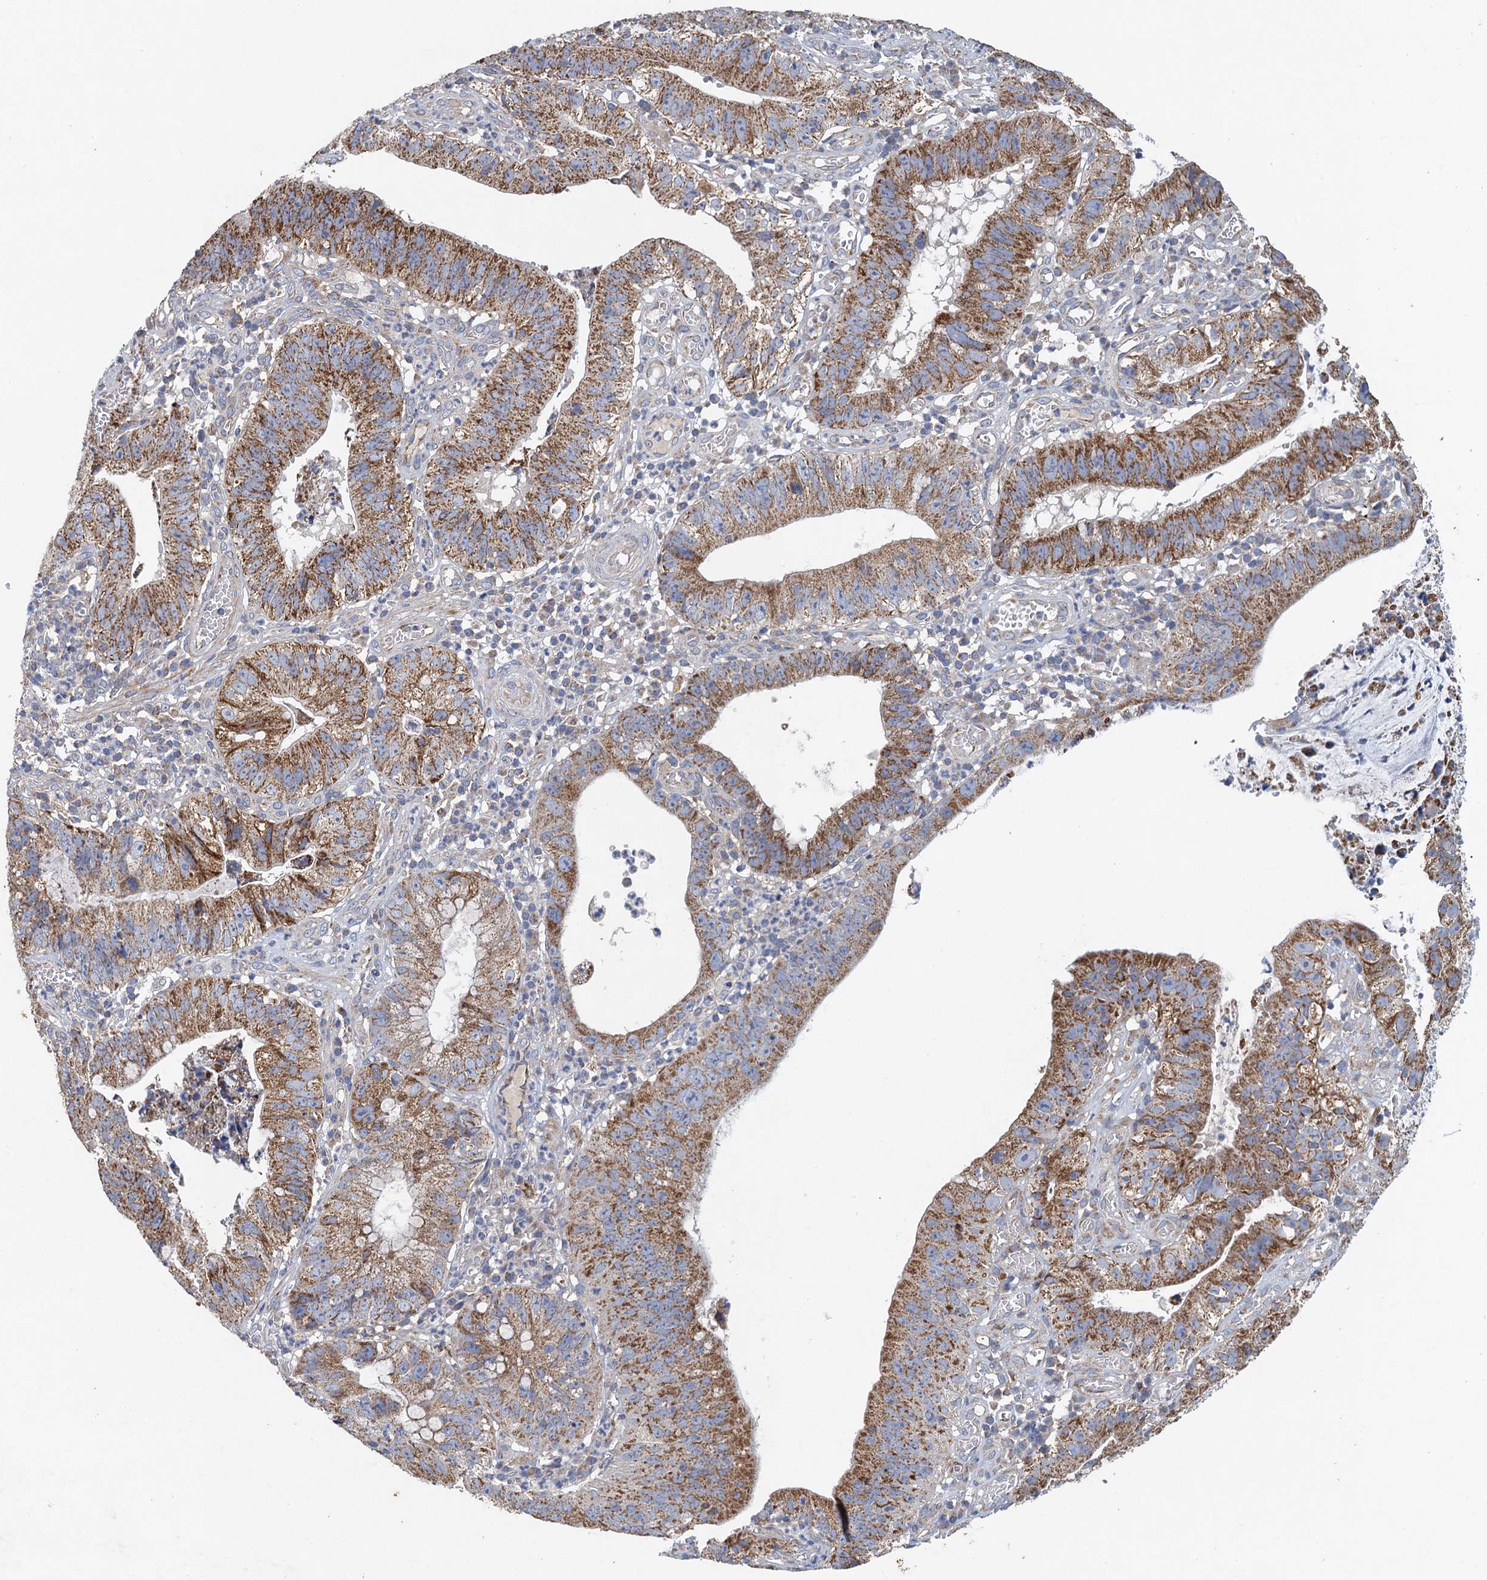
{"staining": {"intensity": "moderate", "quantity": ">75%", "location": "cytoplasmic/membranous"}, "tissue": "stomach cancer", "cell_type": "Tumor cells", "image_type": "cancer", "snomed": [{"axis": "morphology", "description": "Adenocarcinoma, NOS"}, {"axis": "topography", "description": "Stomach"}], "caption": "Approximately >75% of tumor cells in adenocarcinoma (stomach) demonstrate moderate cytoplasmic/membranous protein positivity as visualized by brown immunohistochemical staining.", "gene": "BCS1L", "patient": {"sex": "male", "age": 59}}